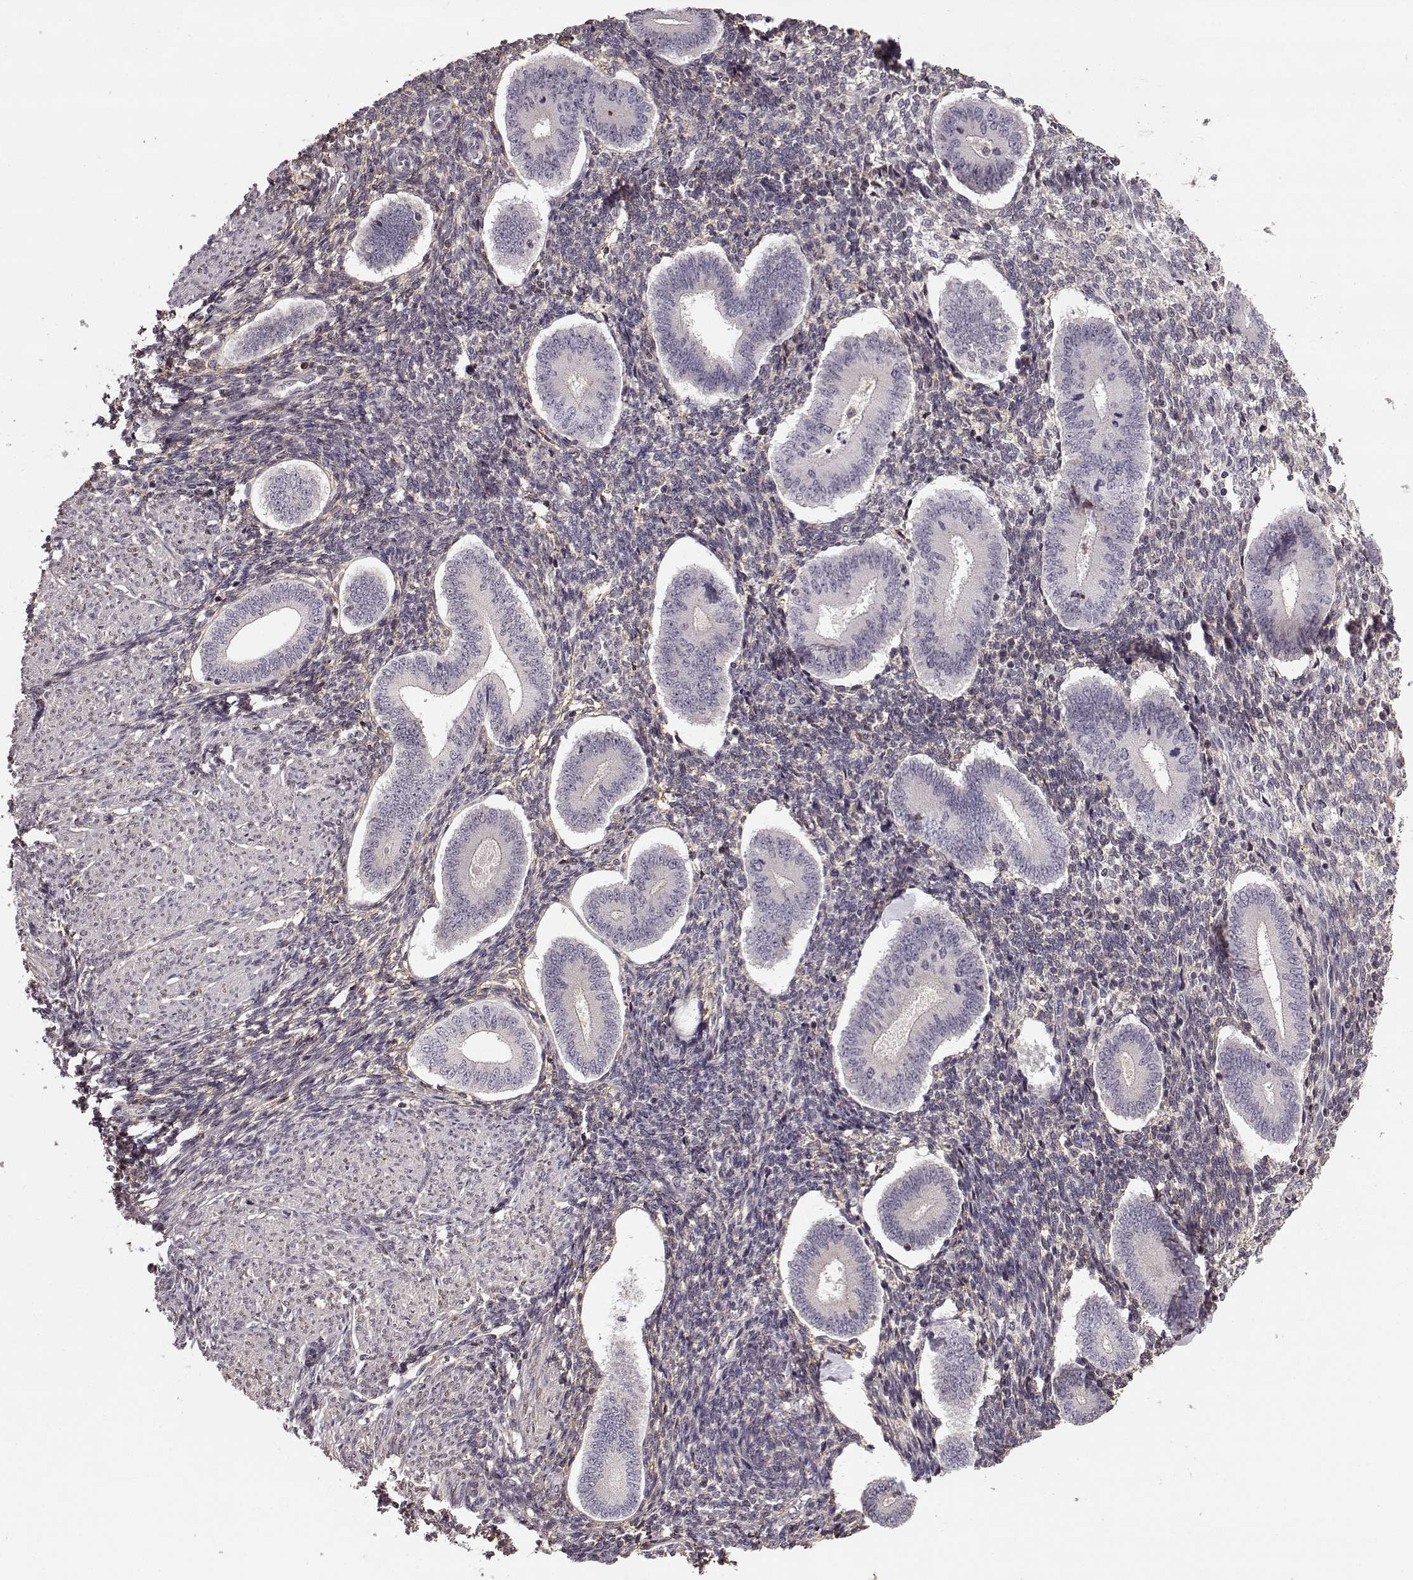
{"staining": {"intensity": "negative", "quantity": "none", "location": "none"}, "tissue": "endometrium", "cell_type": "Cells in endometrial stroma", "image_type": "normal", "snomed": [{"axis": "morphology", "description": "Normal tissue, NOS"}, {"axis": "topography", "description": "Endometrium"}], "caption": "Endometrium was stained to show a protein in brown. There is no significant positivity in cells in endometrial stroma. (DAB immunohistochemistry (IHC) visualized using brightfield microscopy, high magnification).", "gene": "MFSD1", "patient": {"sex": "female", "age": 40}}